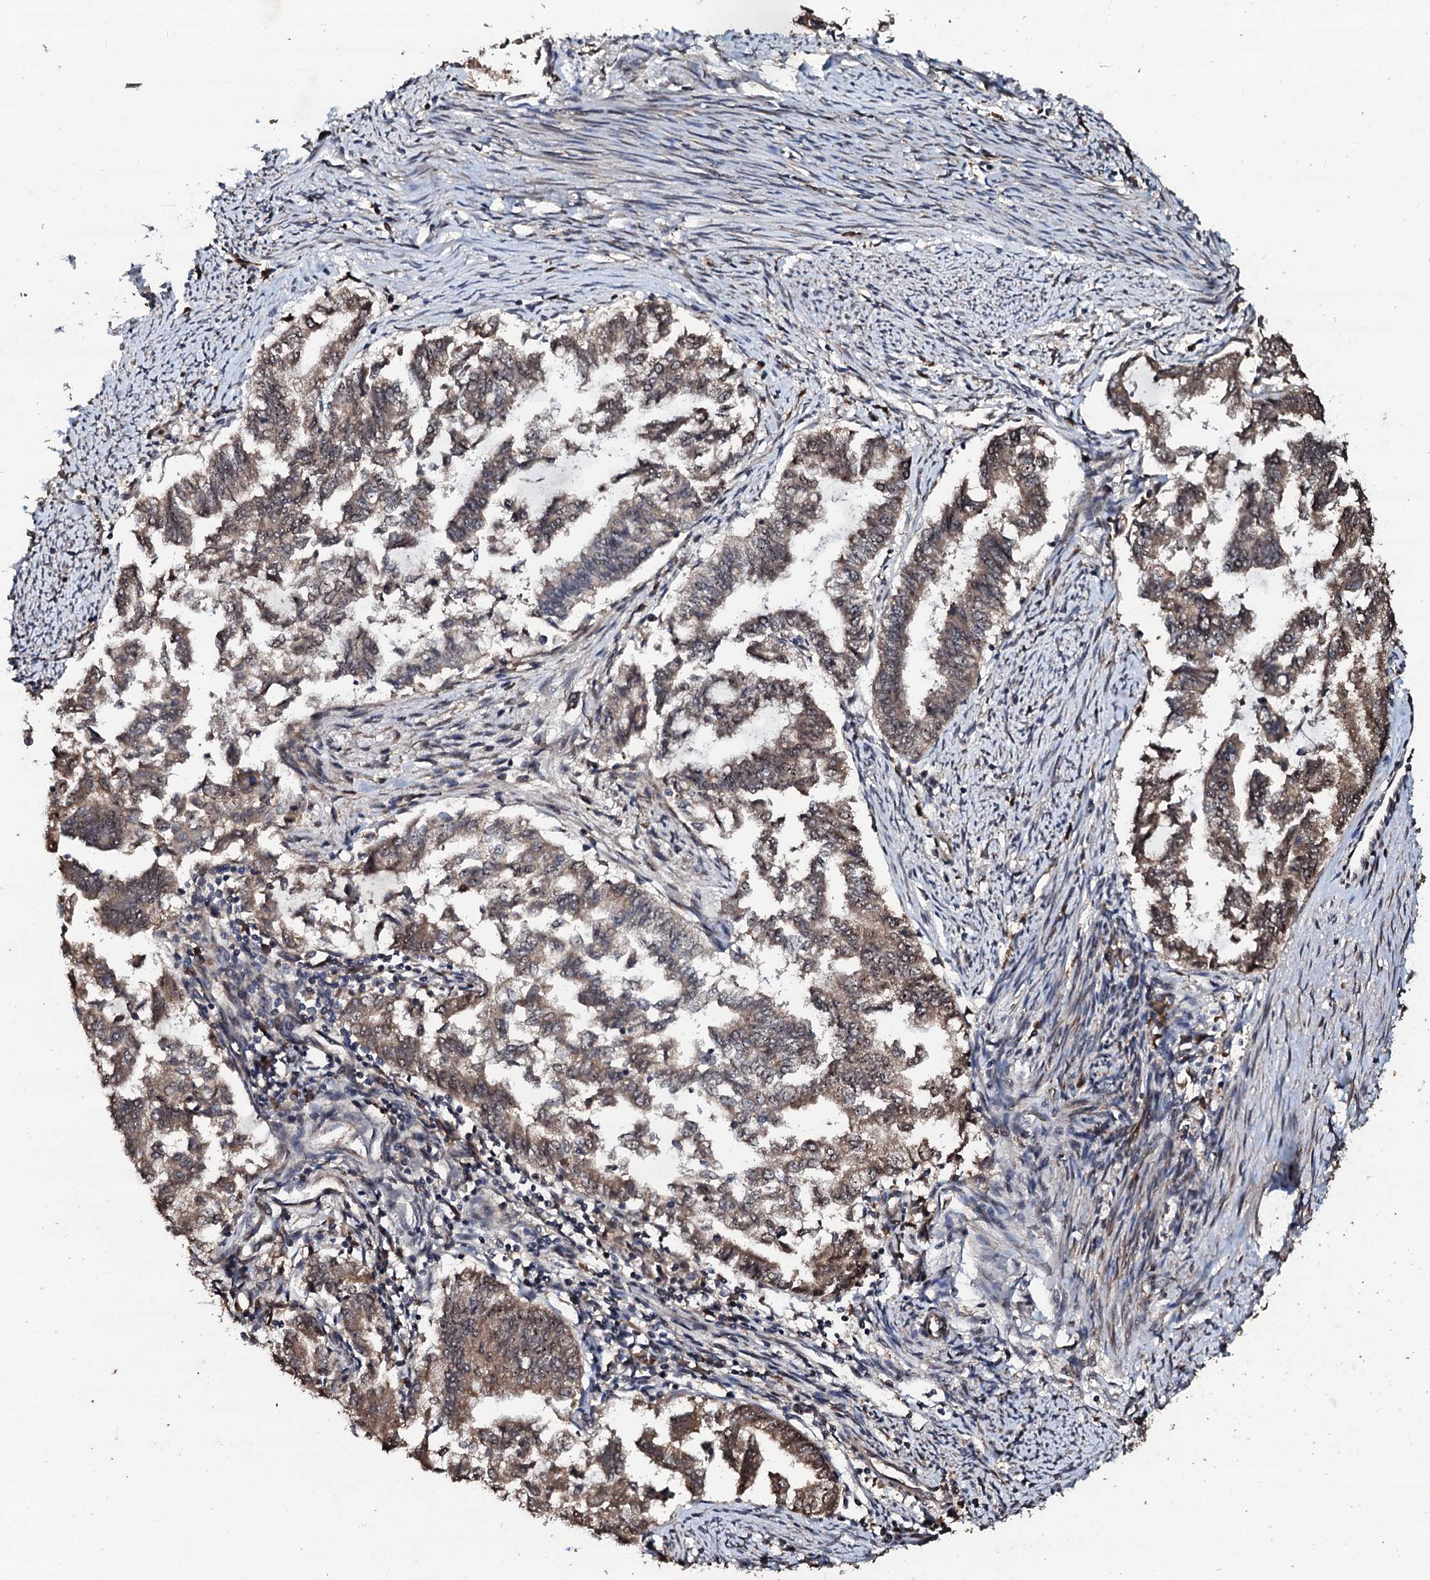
{"staining": {"intensity": "moderate", "quantity": ">75%", "location": "cytoplasmic/membranous"}, "tissue": "endometrial cancer", "cell_type": "Tumor cells", "image_type": "cancer", "snomed": [{"axis": "morphology", "description": "Adenocarcinoma, NOS"}, {"axis": "topography", "description": "Endometrium"}], "caption": "Human endometrial cancer (adenocarcinoma) stained for a protein (brown) reveals moderate cytoplasmic/membranous positive staining in about >75% of tumor cells.", "gene": "SUPT7L", "patient": {"sex": "female", "age": 79}}